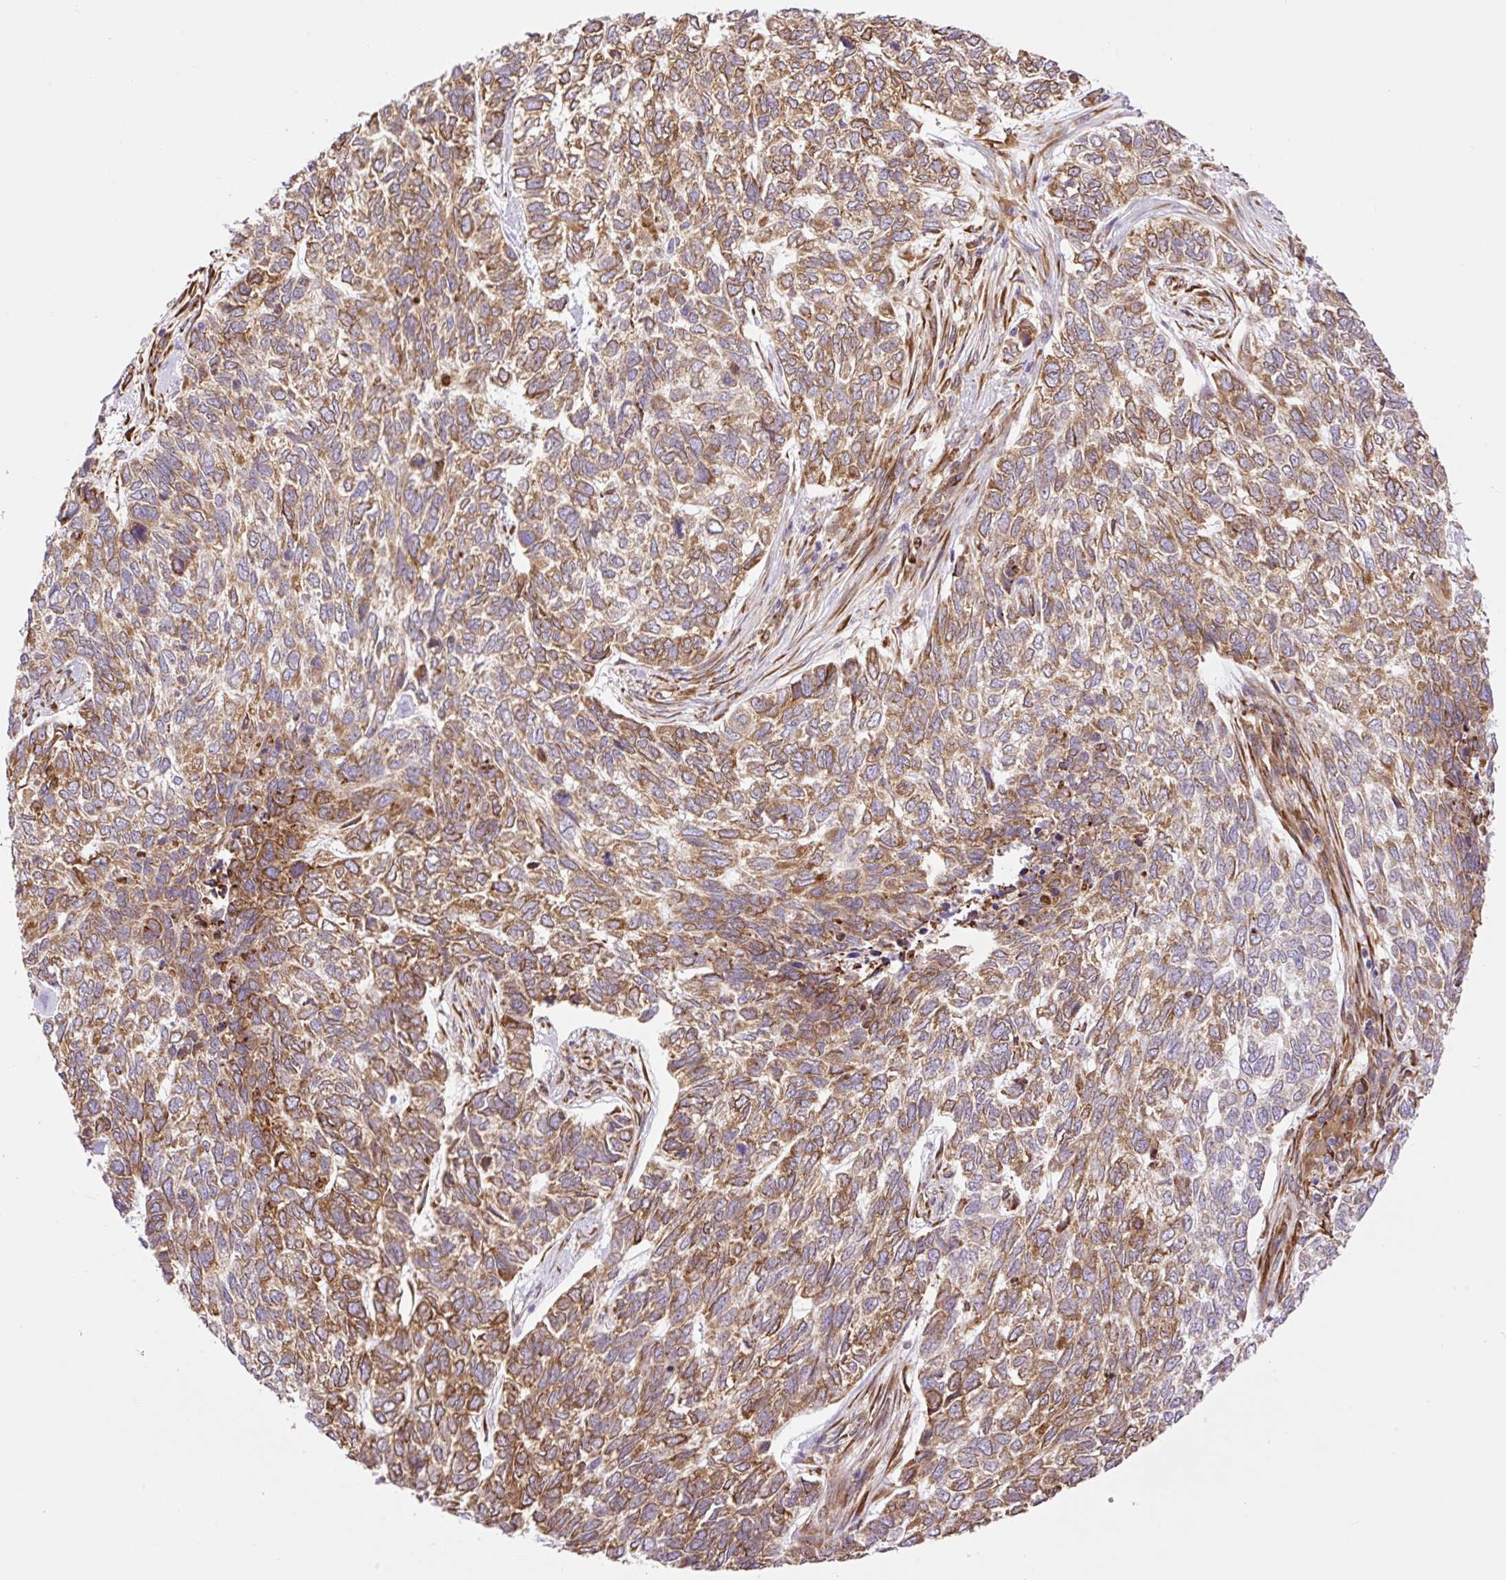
{"staining": {"intensity": "moderate", "quantity": ">75%", "location": "cytoplasmic/membranous"}, "tissue": "skin cancer", "cell_type": "Tumor cells", "image_type": "cancer", "snomed": [{"axis": "morphology", "description": "Basal cell carcinoma"}, {"axis": "topography", "description": "Skin"}], "caption": "Basal cell carcinoma (skin) tissue demonstrates moderate cytoplasmic/membranous expression in approximately >75% of tumor cells, visualized by immunohistochemistry.", "gene": "RAB30", "patient": {"sex": "female", "age": 65}}